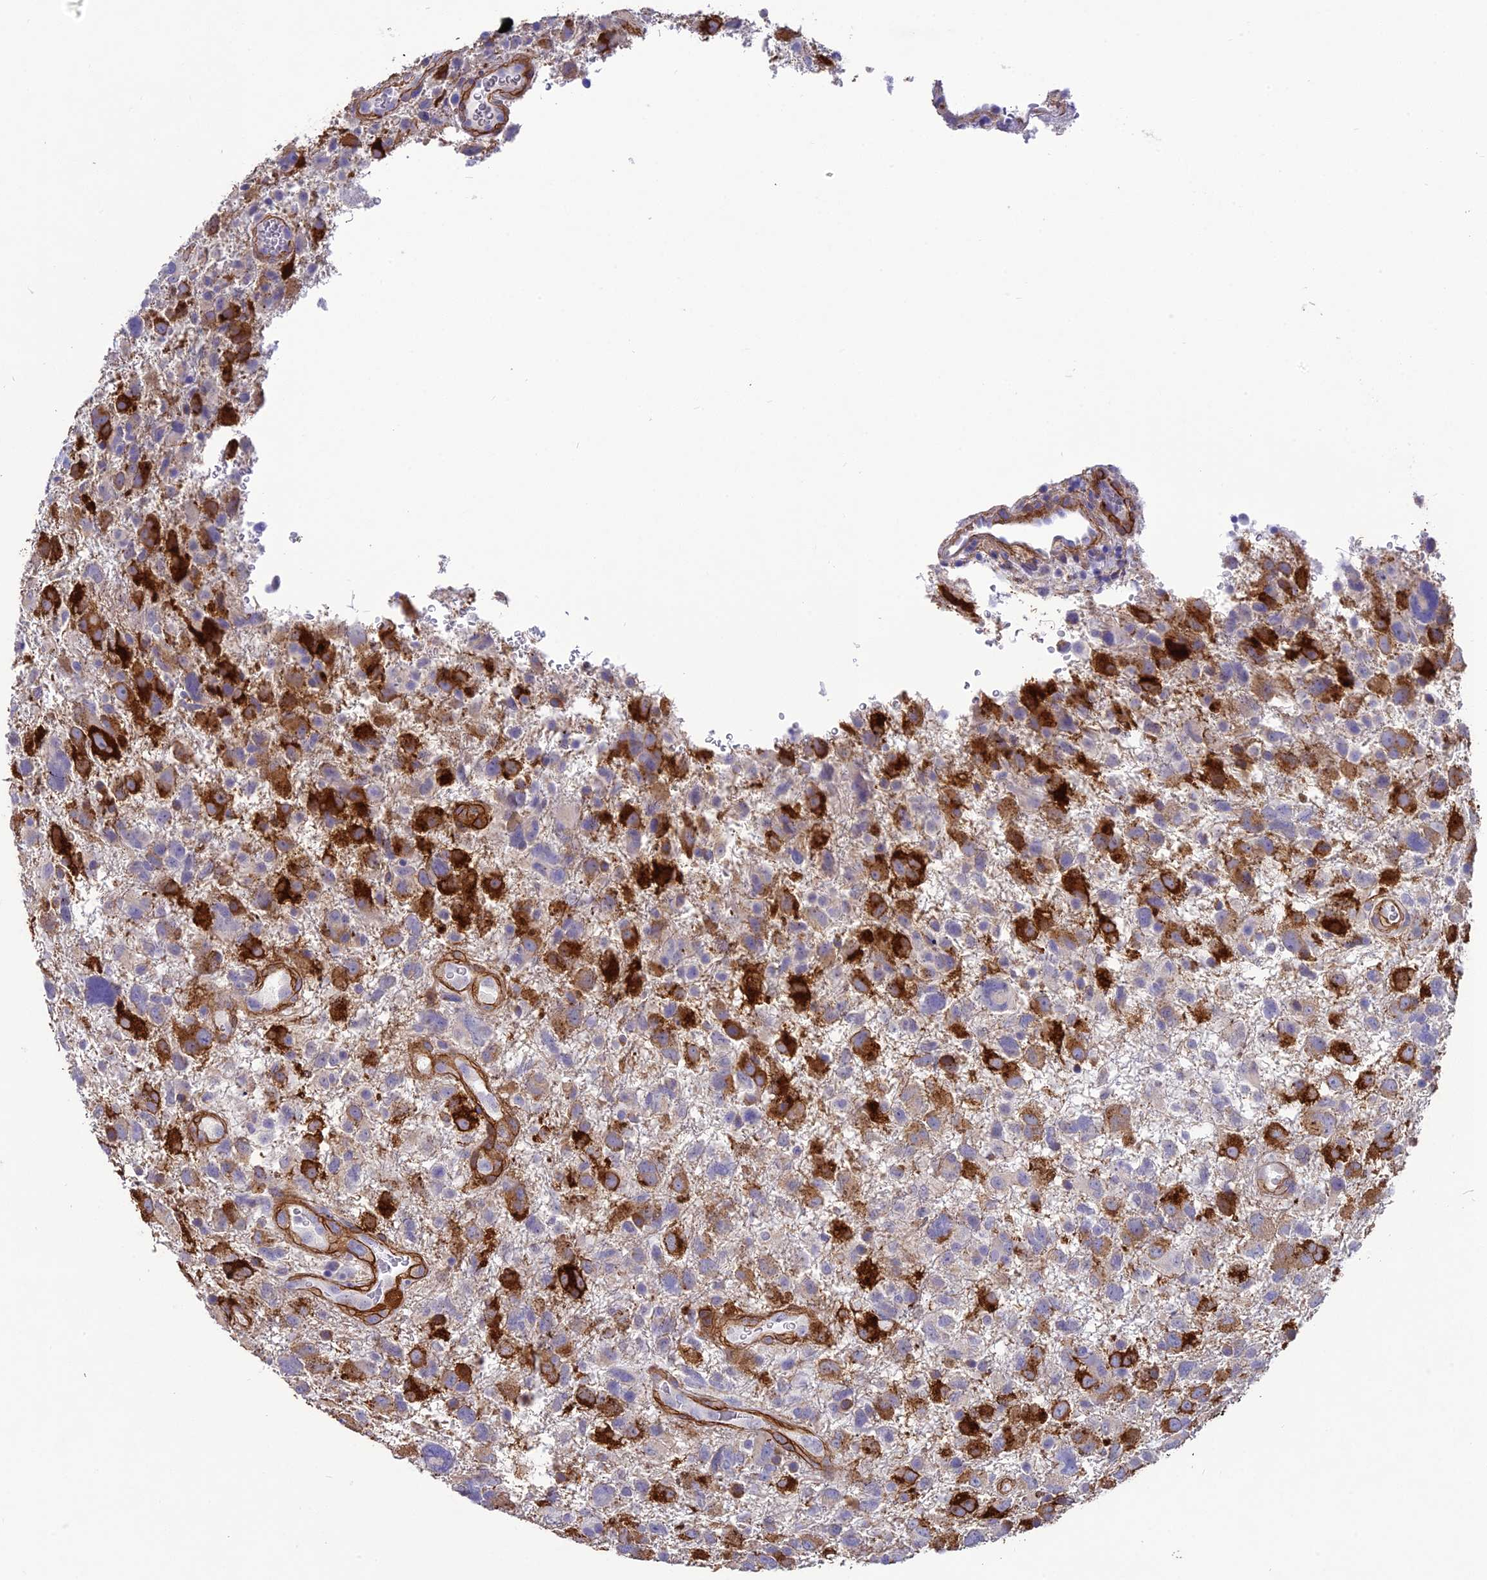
{"staining": {"intensity": "strong", "quantity": "<25%", "location": "cytoplasmic/membranous"}, "tissue": "glioma", "cell_type": "Tumor cells", "image_type": "cancer", "snomed": [{"axis": "morphology", "description": "Glioma, malignant, High grade"}, {"axis": "topography", "description": "Brain"}], "caption": "Immunohistochemistry (IHC) of human glioma demonstrates medium levels of strong cytoplasmic/membranous staining in approximately <25% of tumor cells.", "gene": "TNS1", "patient": {"sex": "male", "age": 61}}